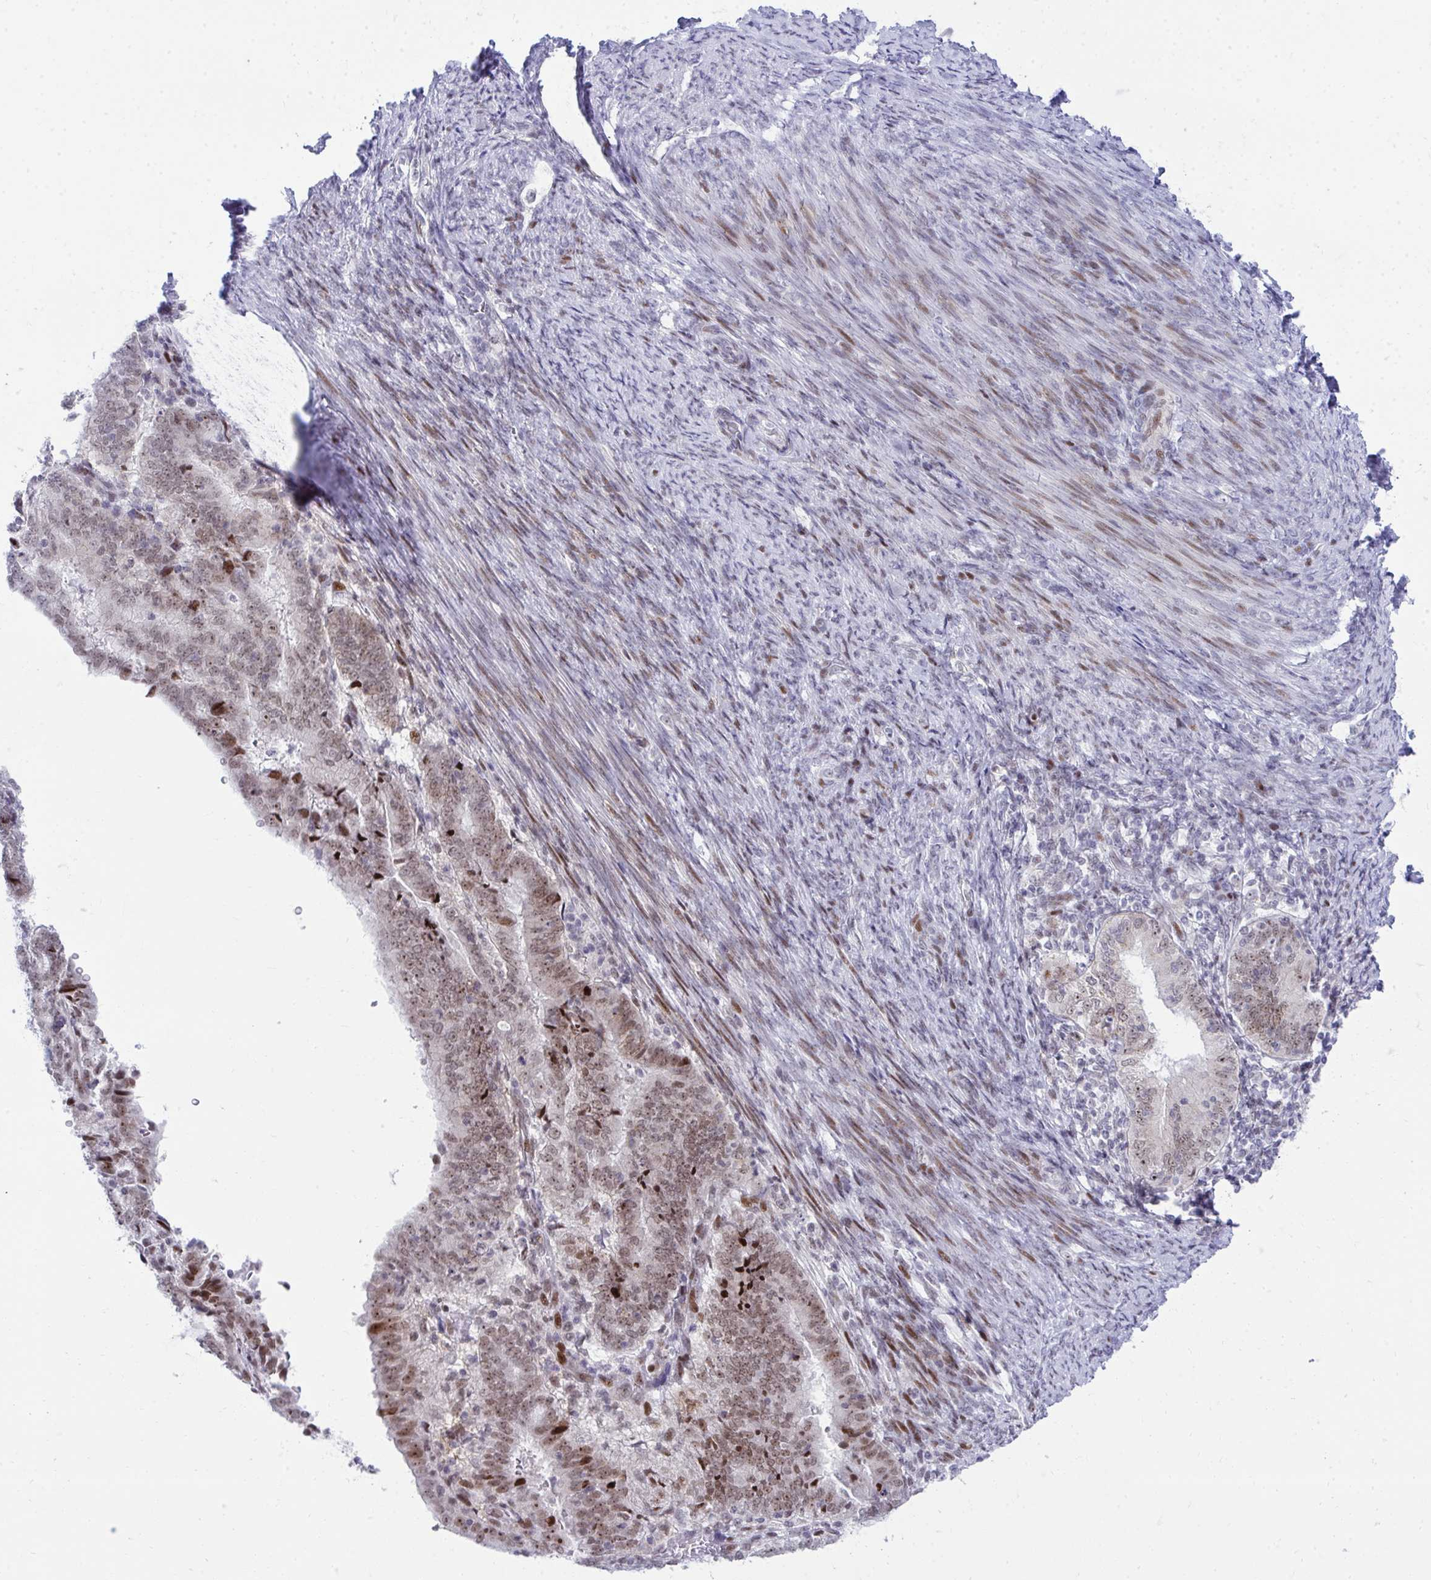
{"staining": {"intensity": "moderate", "quantity": ">75%", "location": "nuclear"}, "tissue": "endometrial cancer", "cell_type": "Tumor cells", "image_type": "cancer", "snomed": [{"axis": "morphology", "description": "Adenocarcinoma, NOS"}, {"axis": "topography", "description": "Endometrium"}], "caption": "Moderate nuclear expression for a protein is appreciated in approximately >75% of tumor cells of adenocarcinoma (endometrial) using immunohistochemistry.", "gene": "GLDN", "patient": {"sex": "female", "age": 70}}